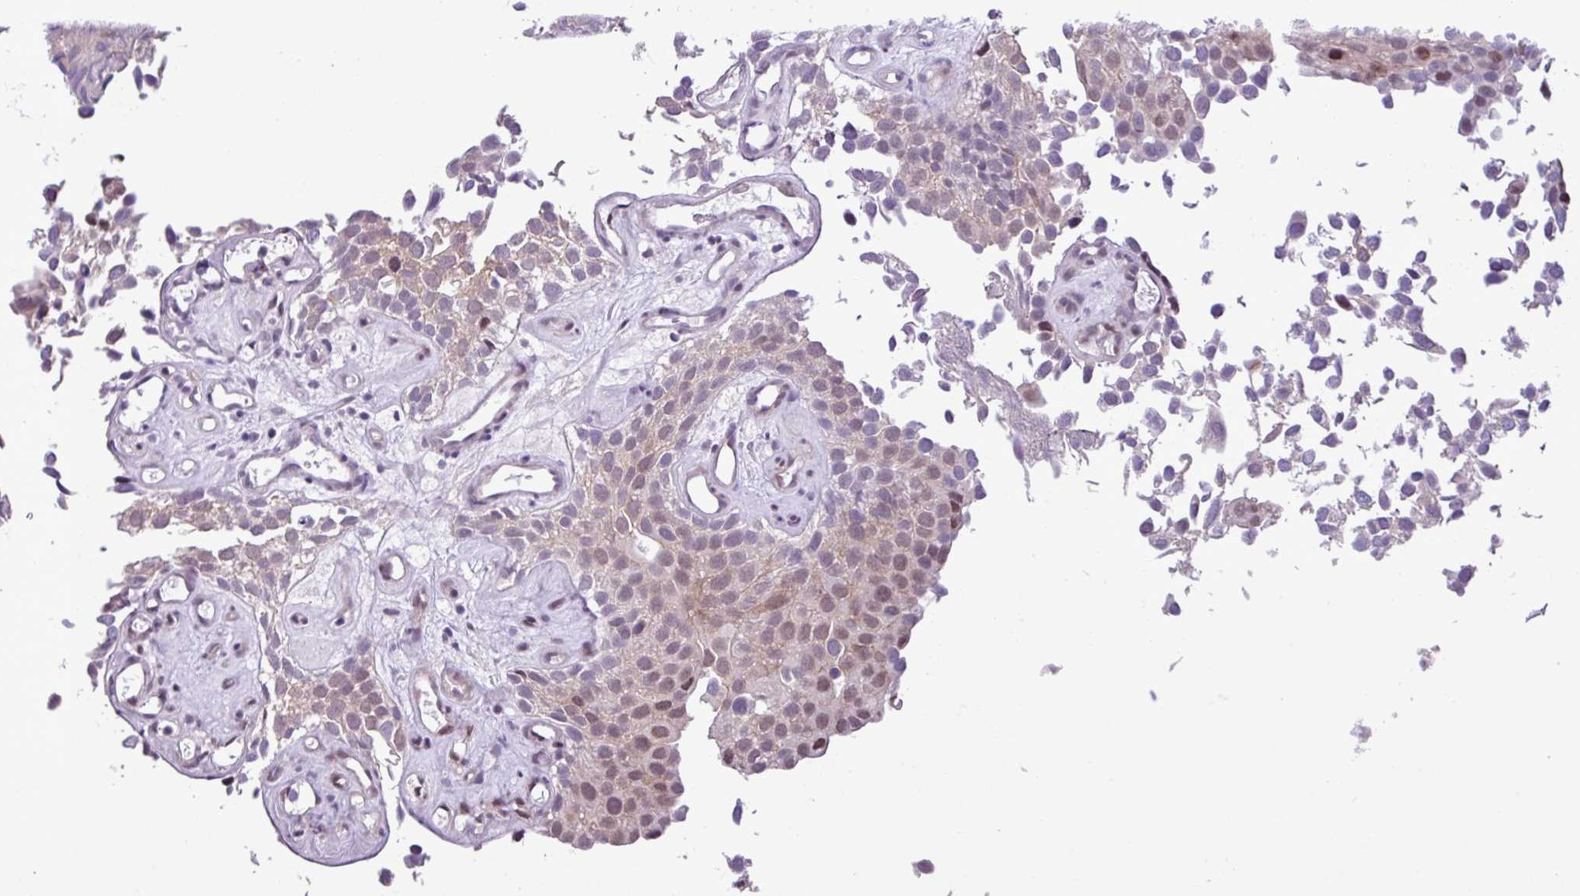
{"staining": {"intensity": "weak", "quantity": "25%-75%", "location": "nuclear"}, "tissue": "urothelial cancer", "cell_type": "Tumor cells", "image_type": "cancer", "snomed": [{"axis": "morphology", "description": "Urothelial carcinoma, Low grade"}, {"axis": "topography", "description": "Urinary bladder"}], "caption": "DAB (3,3'-diaminobenzidine) immunohistochemical staining of urothelial carcinoma (low-grade) demonstrates weak nuclear protein positivity in approximately 25%-75% of tumor cells.", "gene": "YLPM1", "patient": {"sex": "male", "age": 88}}